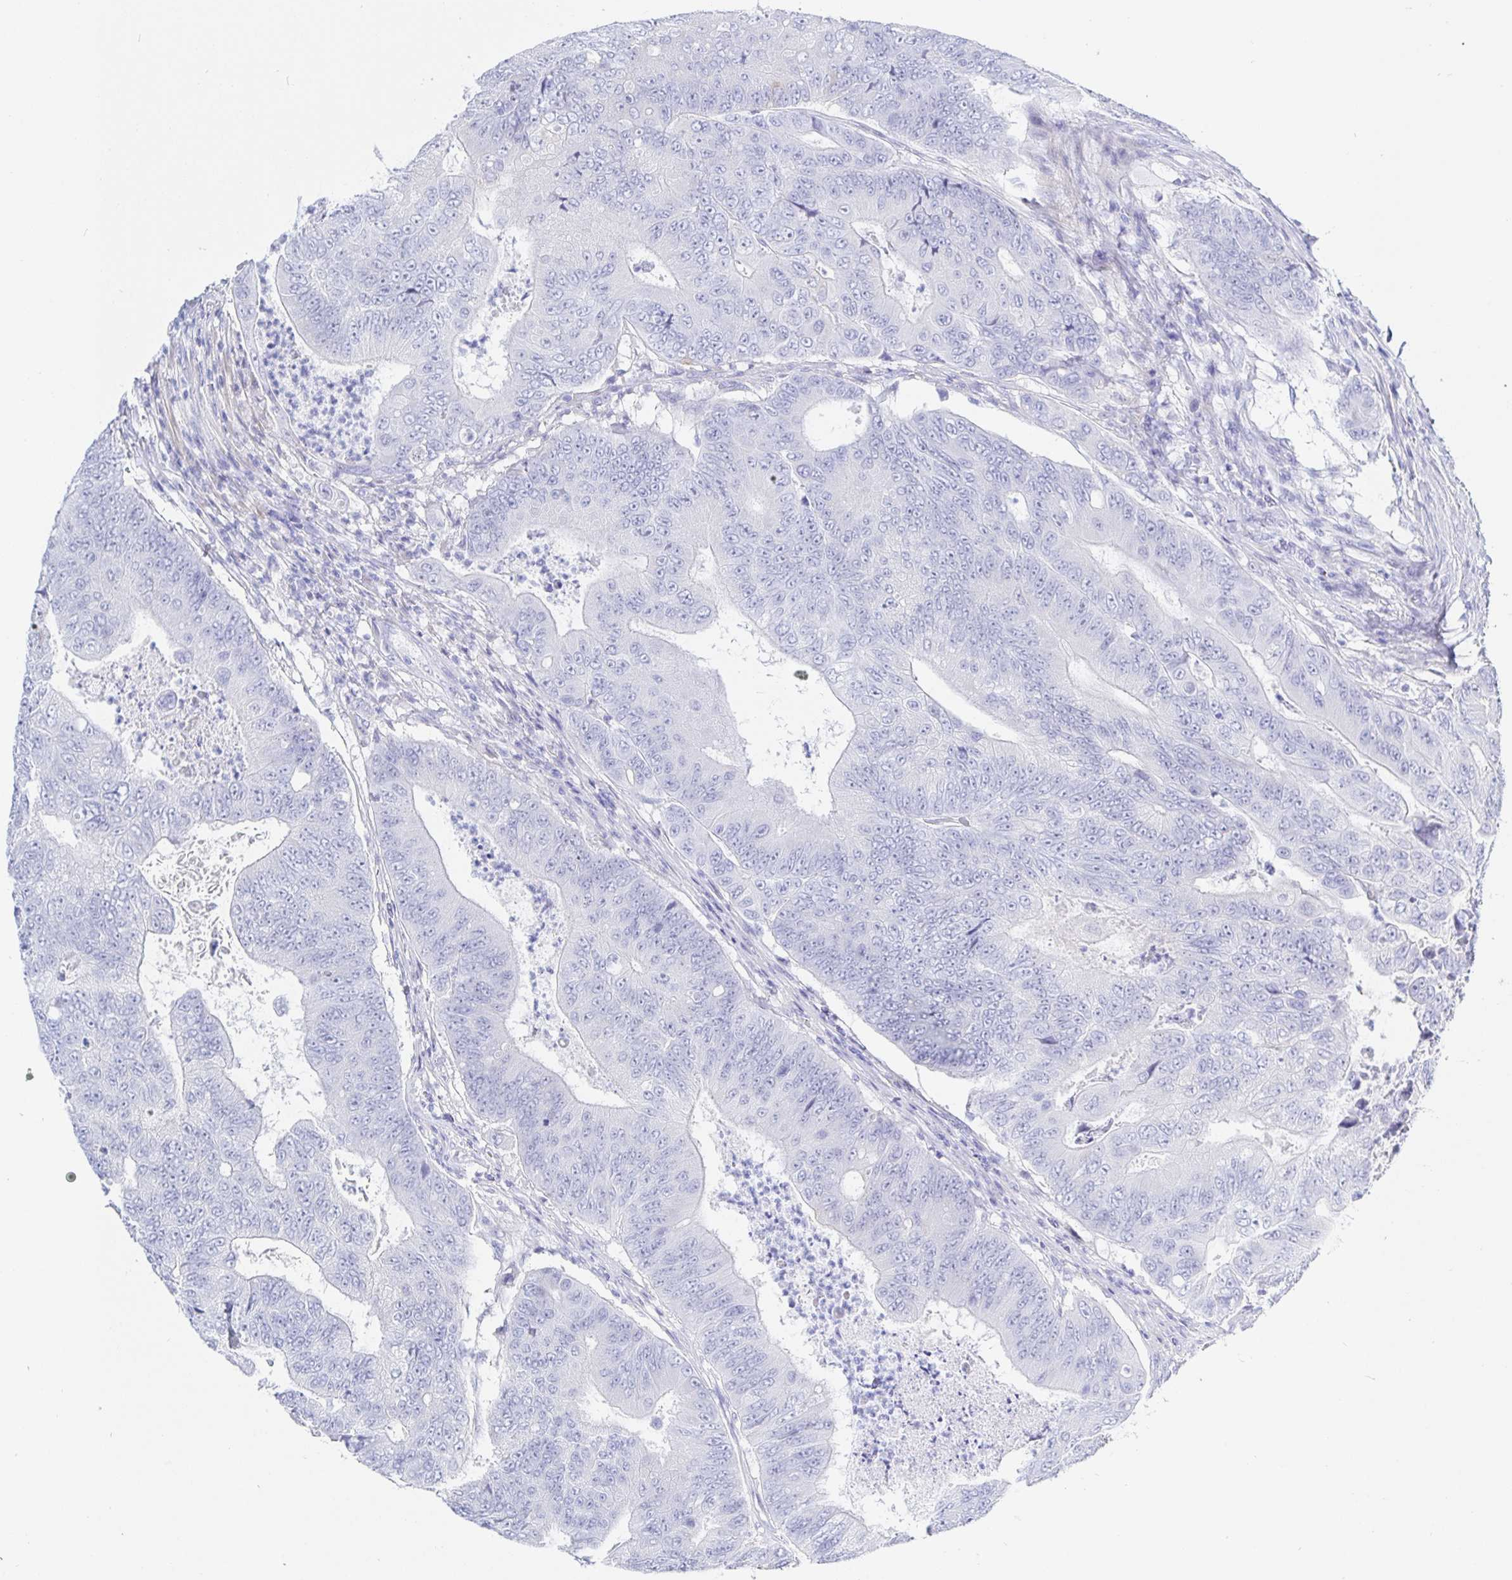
{"staining": {"intensity": "negative", "quantity": "none", "location": "none"}, "tissue": "colorectal cancer", "cell_type": "Tumor cells", "image_type": "cancer", "snomed": [{"axis": "morphology", "description": "Adenocarcinoma, NOS"}, {"axis": "topography", "description": "Colon"}], "caption": "The image shows no staining of tumor cells in colorectal cancer. (Brightfield microscopy of DAB immunohistochemistry (IHC) at high magnification).", "gene": "KCNH6", "patient": {"sex": "female", "age": 48}}